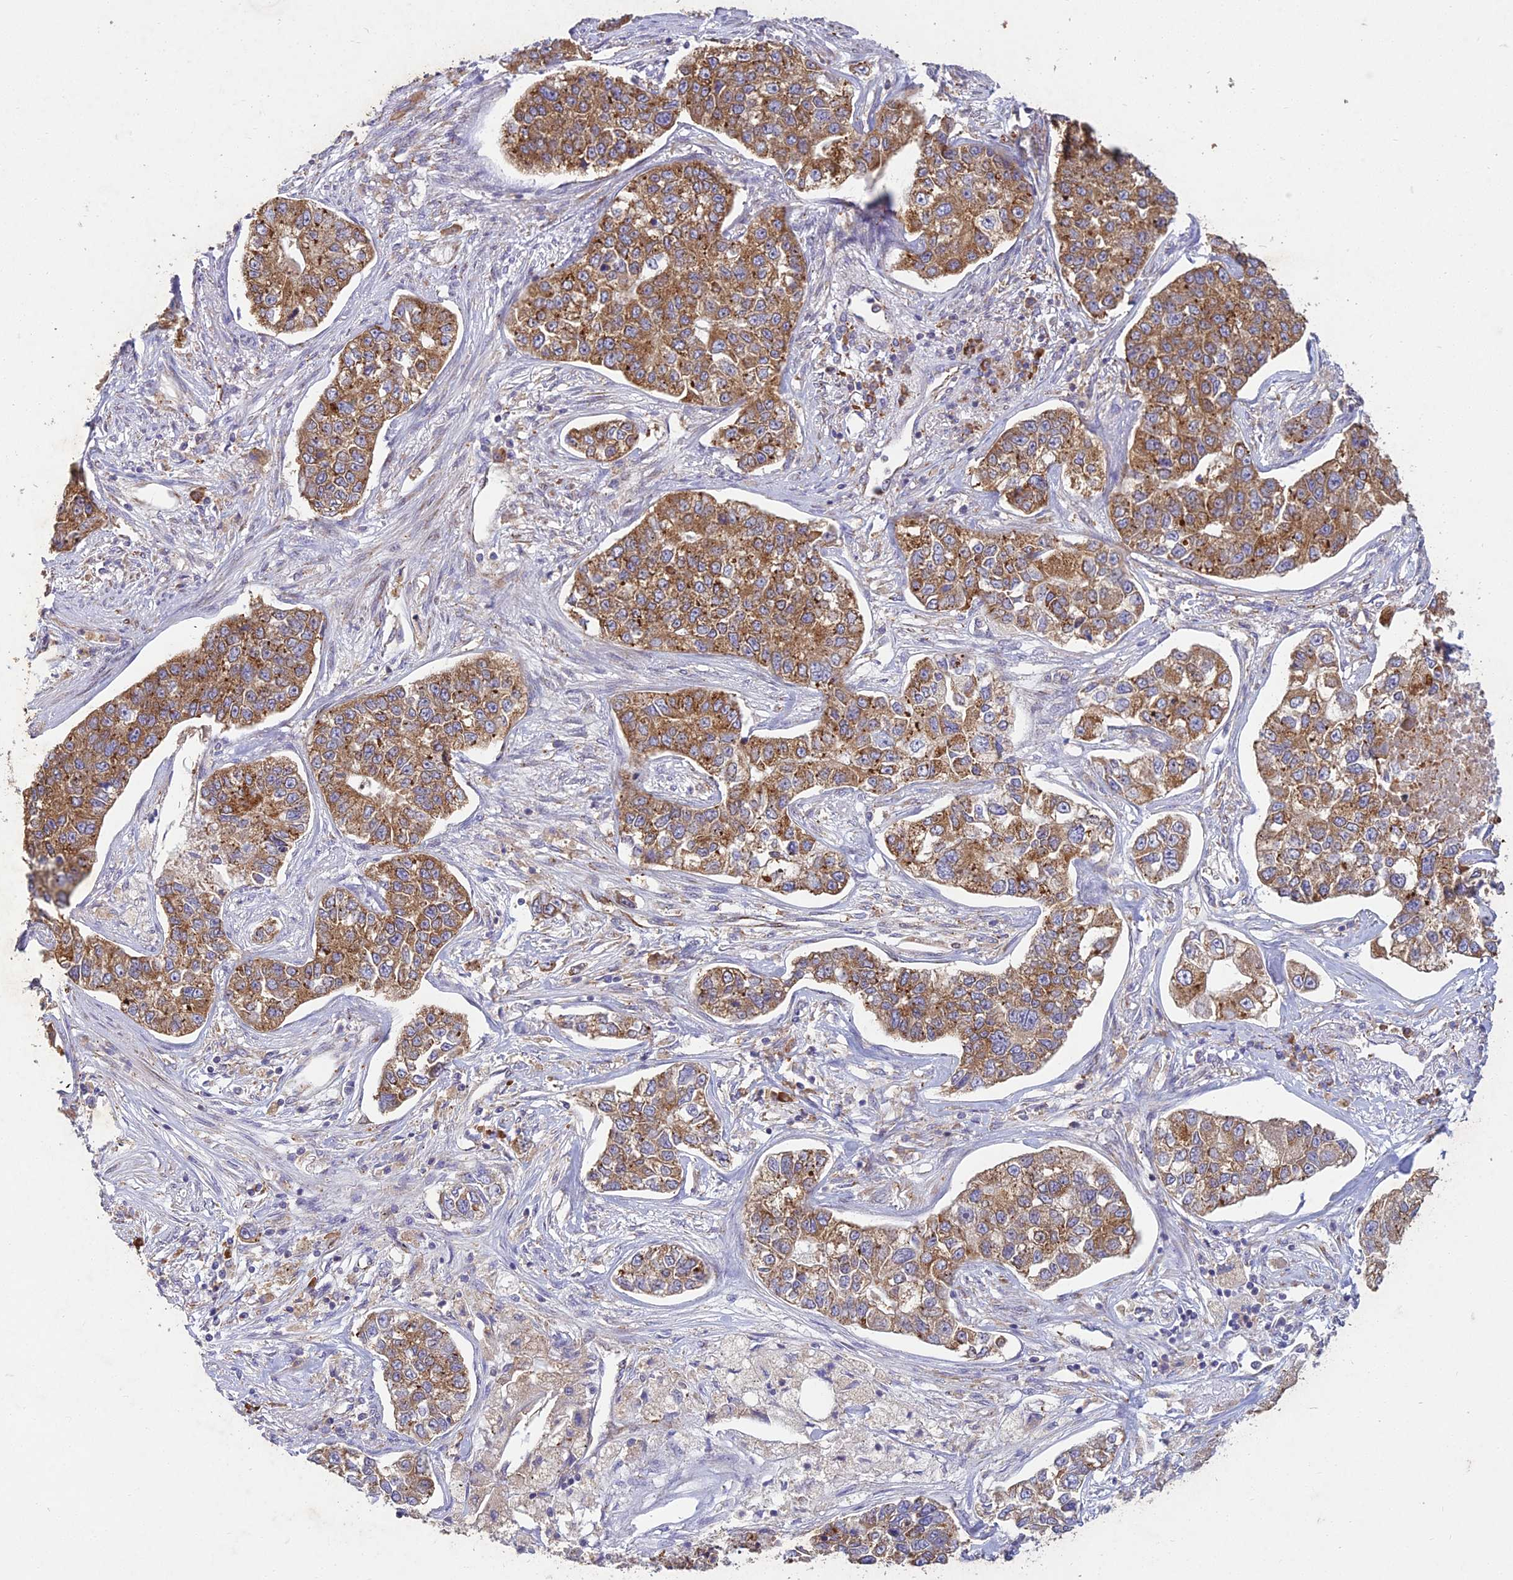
{"staining": {"intensity": "moderate", "quantity": ">75%", "location": "cytoplasmic/membranous"}, "tissue": "lung cancer", "cell_type": "Tumor cells", "image_type": "cancer", "snomed": [{"axis": "morphology", "description": "Adenocarcinoma, NOS"}, {"axis": "topography", "description": "Lung"}], "caption": "DAB (3,3'-diaminobenzidine) immunohistochemical staining of lung cancer displays moderate cytoplasmic/membranous protein positivity in approximately >75% of tumor cells.", "gene": "NXNL2", "patient": {"sex": "male", "age": 49}}